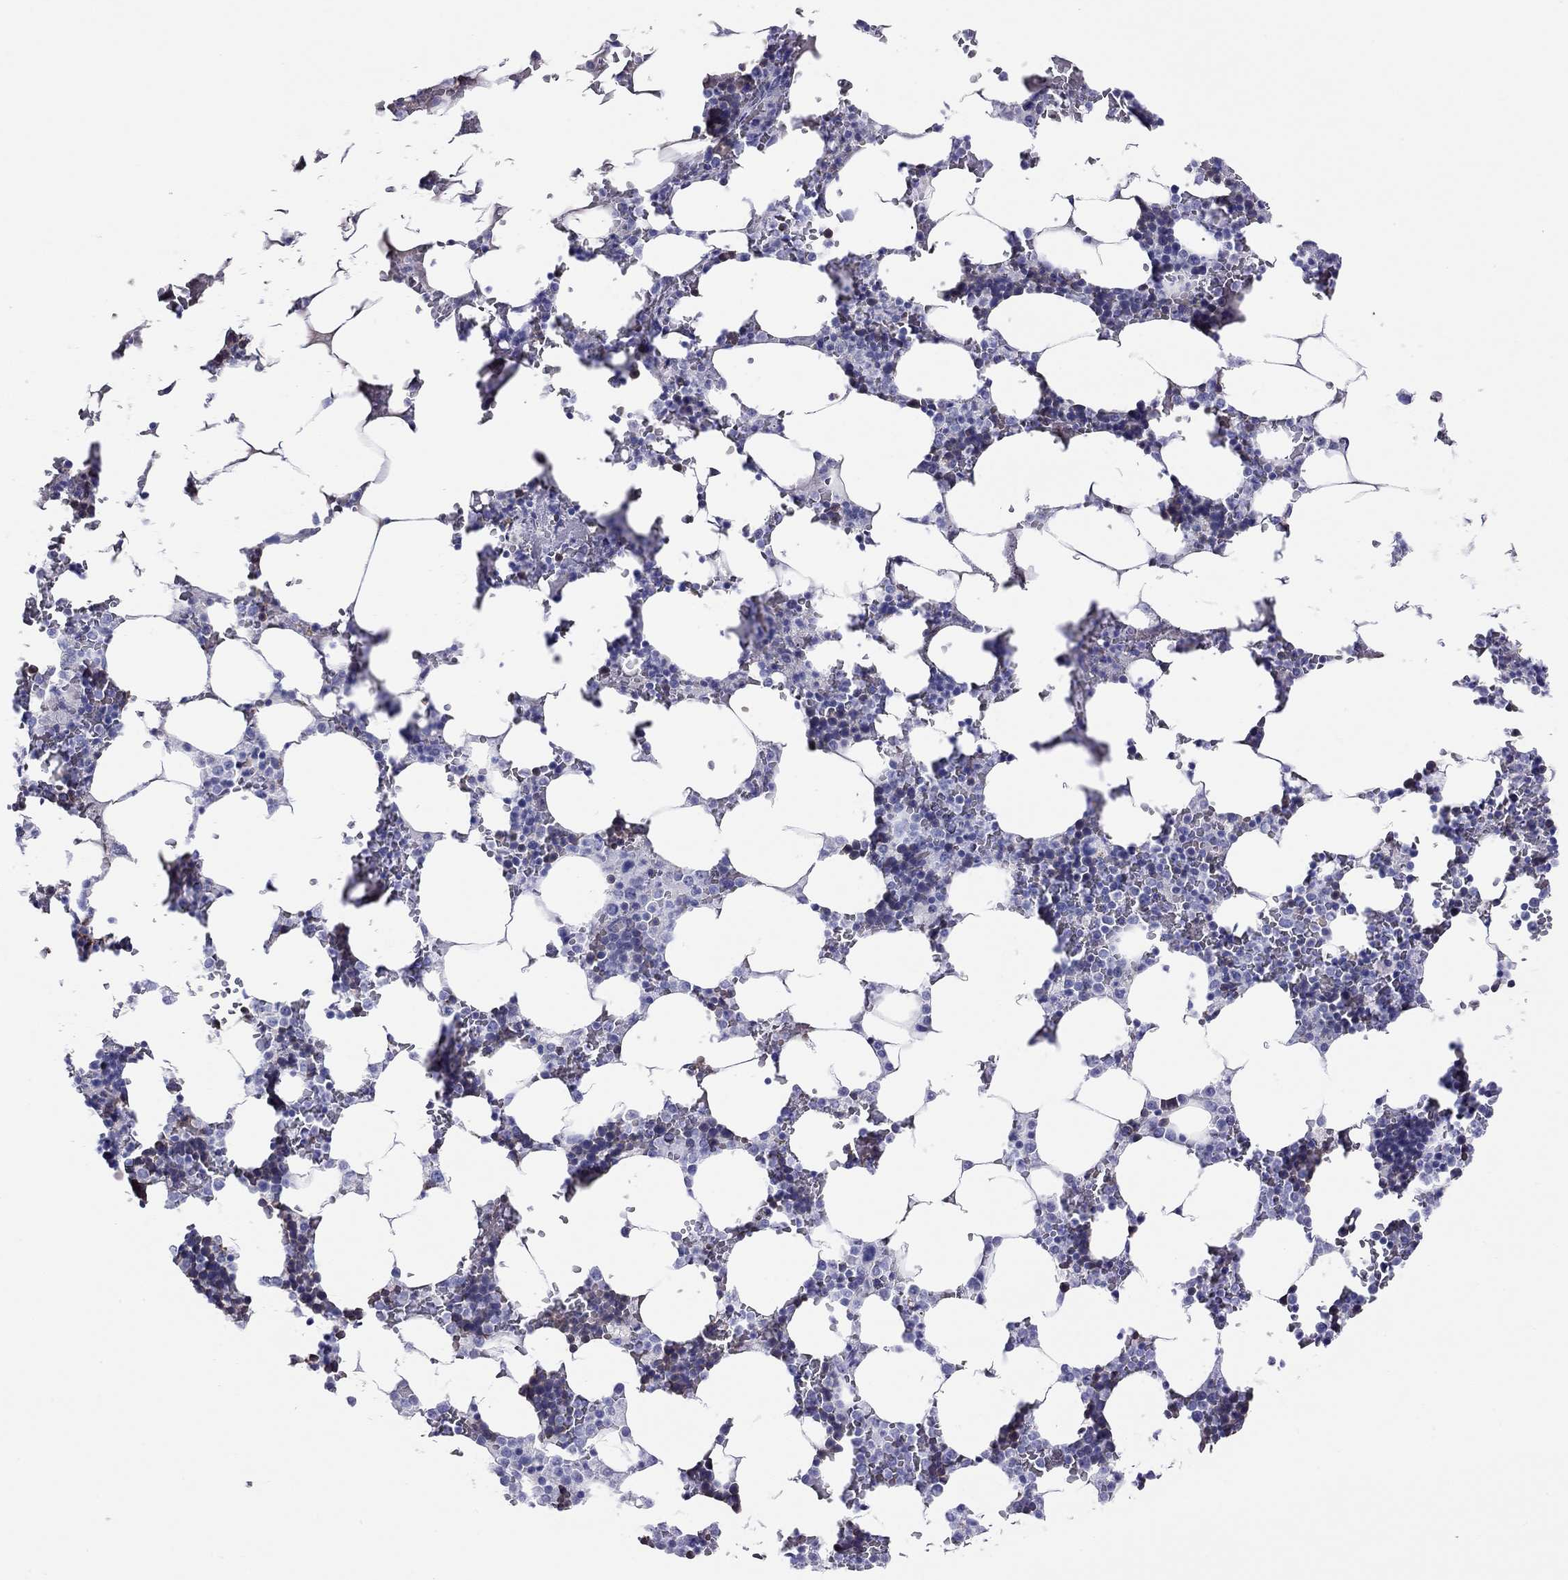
{"staining": {"intensity": "negative", "quantity": "none", "location": "none"}, "tissue": "bone marrow", "cell_type": "Hematopoietic cells", "image_type": "normal", "snomed": [{"axis": "morphology", "description": "Normal tissue, NOS"}, {"axis": "topography", "description": "Bone marrow"}], "caption": "Immunohistochemistry (IHC) histopathology image of normal bone marrow: human bone marrow stained with DAB demonstrates no significant protein staining in hematopoietic cells. (Immunohistochemistry, brightfield microscopy, high magnification).", "gene": "PTPRN", "patient": {"sex": "male", "age": 51}}